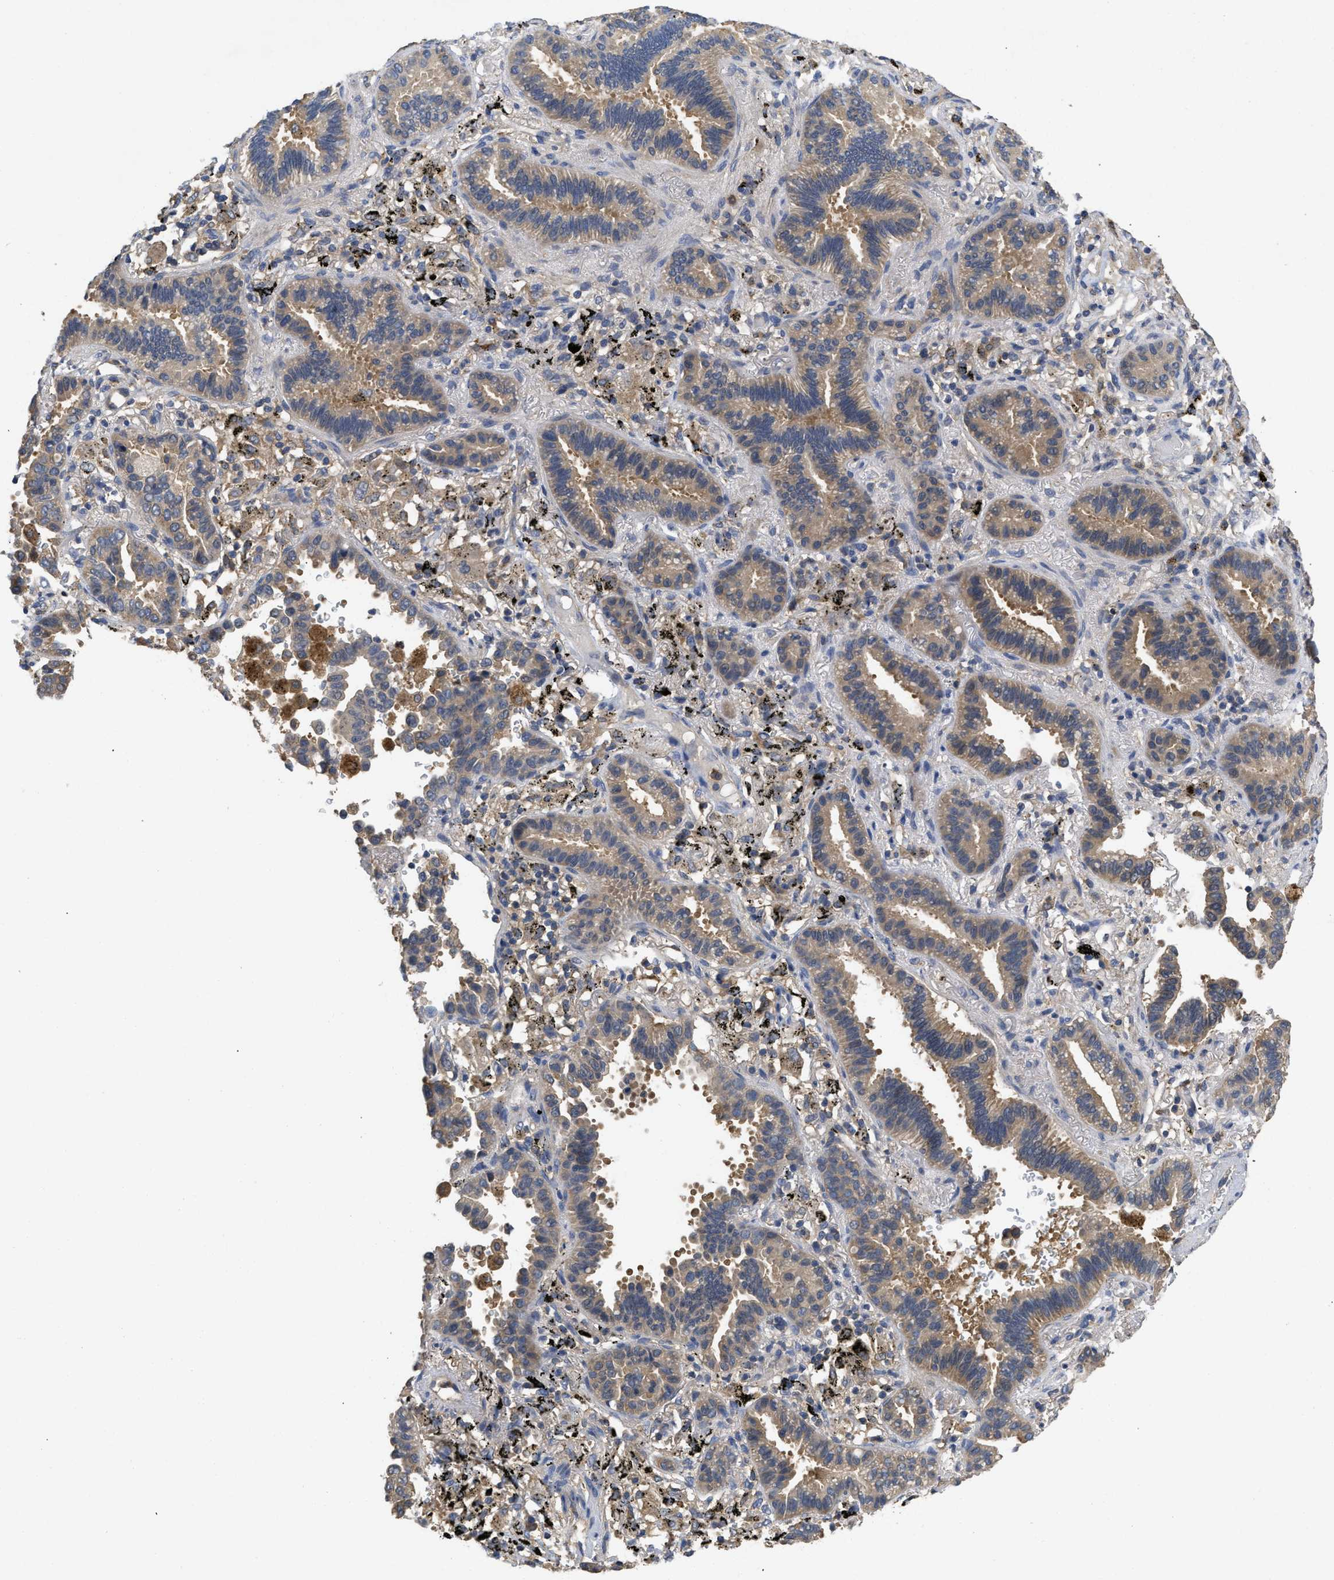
{"staining": {"intensity": "weak", "quantity": ">75%", "location": "cytoplasmic/membranous"}, "tissue": "lung cancer", "cell_type": "Tumor cells", "image_type": "cancer", "snomed": [{"axis": "morphology", "description": "Normal tissue, NOS"}, {"axis": "morphology", "description": "Adenocarcinoma, NOS"}, {"axis": "topography", "description": "Lung"}], "caption": "Immunohistochemistry (IHC) of lung cancer exhibits low levels of weak cytoplasmic/membranous positivity in about >75% of tumor cells.", "gene": "RNF216", "patient": {"sex": "male", "age": 59}}